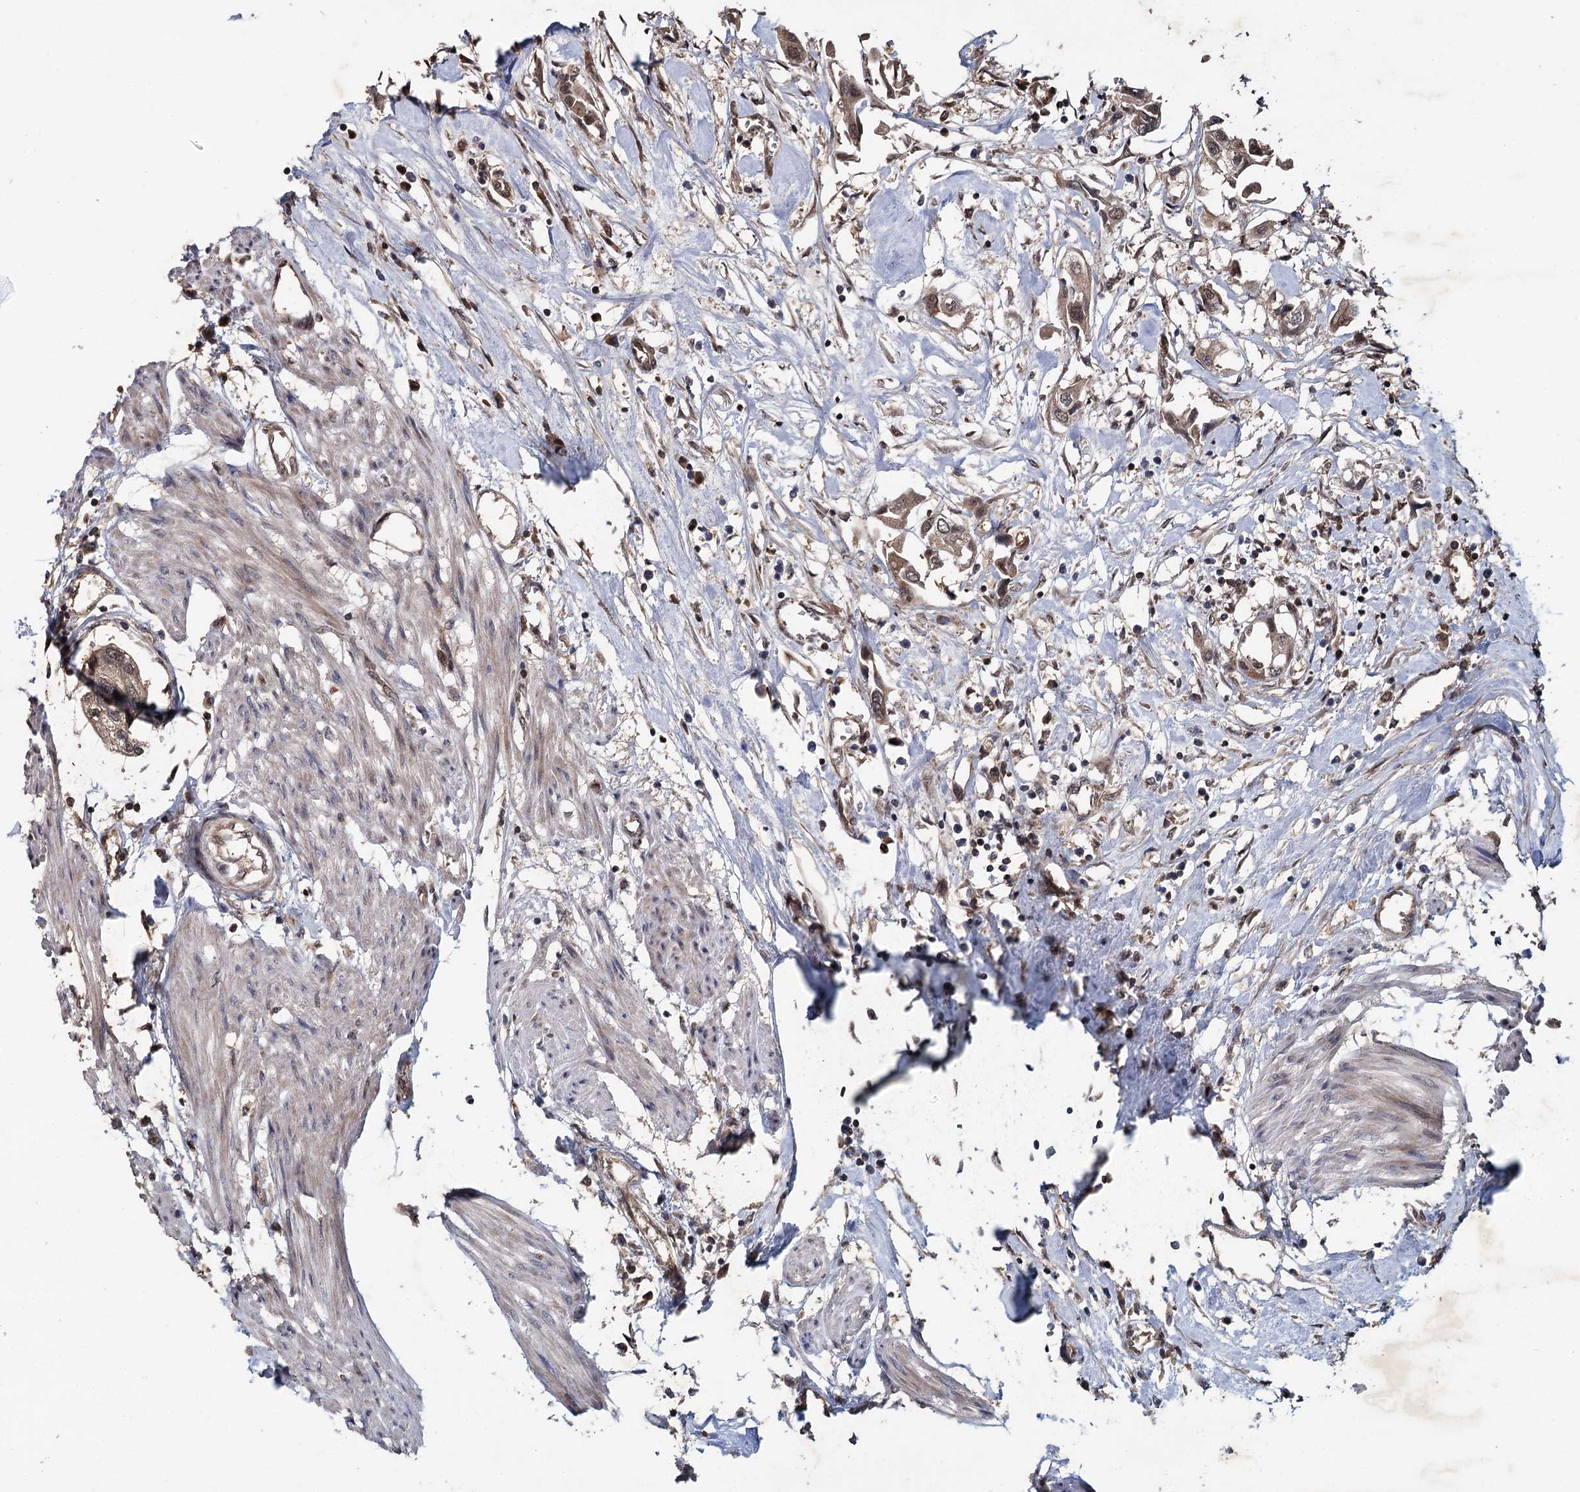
{"staining": {"intensity": "weak", "quantity": ">75%", "location": "cytoplasmic/membranous,nuclear"}, "tissue": "urothelial cancer", "cell_type": "Tumor cells", "image_type": "cancer", "snomed": [{"axis": "morphology", "description": "Urothelial carcinoma, High grade"}, {"axis": "topography", "description": "Urinary bladder"}], "caption": "Brown immunohistochemical staining in human urothelial cancer reveals weak cytoplasmic/membranous and nuclear expression in about >75% of tumor cells. Ihc stains the protein in brown and the nuclei are stained blue.", "gene": "MYG1", "patient": {"sex": "male", "age": 64}}